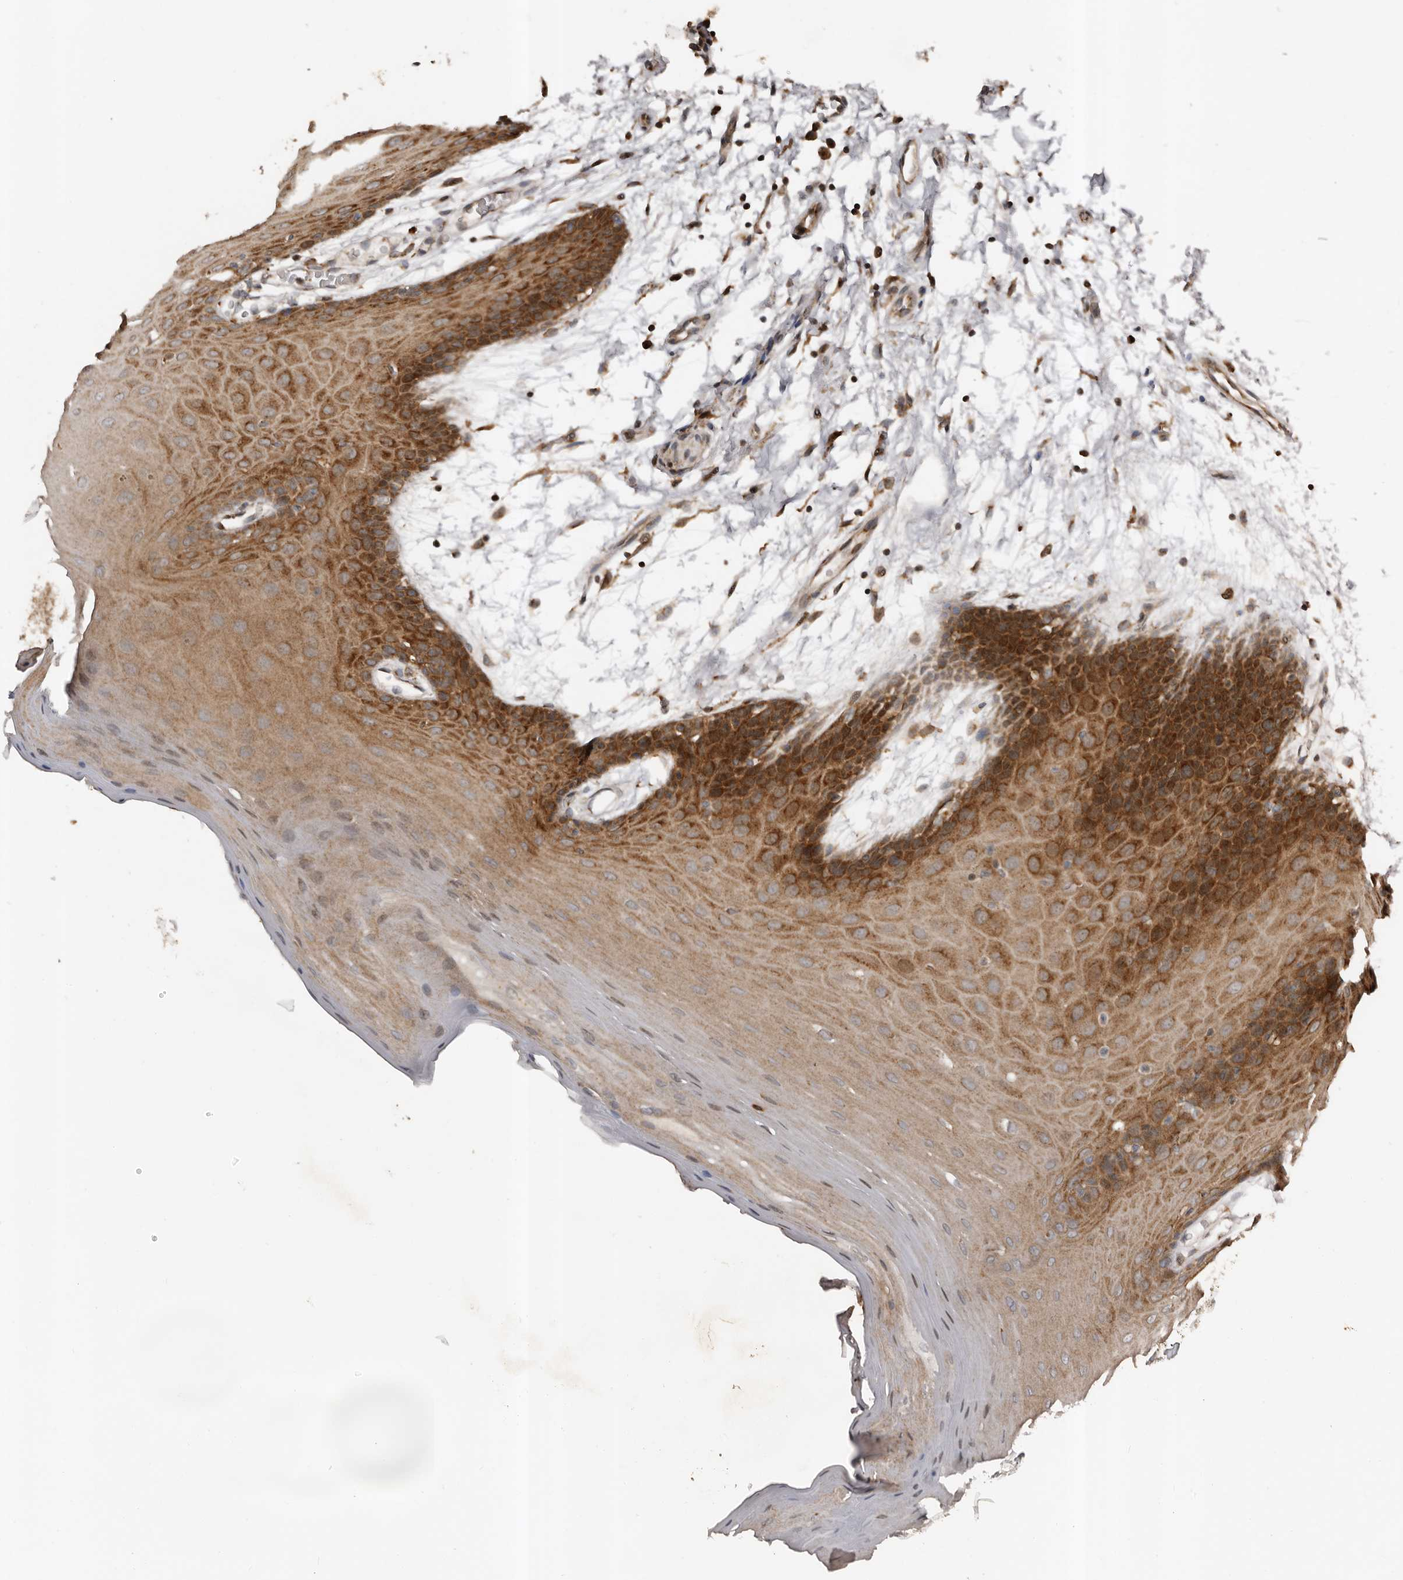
{"staining": {"intensity": "strong", "quantity": "25%-75%", "location": "cytoplasmic/membranous"}, "tissue": "oral mucosa", "cell_type": "Squamous epithelial cells", "image_type": "normal", "snomed": [{"axis": "morphology", "description": "Normal tissue, NOS"}, {"axis": "morphology", "description": "Squamous cell carcinoma, NOS"}, {"axis": "topography", "description": "Skeletal muscle"}, {"axis": "topography", "description": "Oral tissue"}, {"axis": "topography", "description": "Salivary gland"}, {"axis": "topography", "description": "Head-Neck"}], "caption": "A high-resolution photomicrograph shows immunohistochemistry (IHC) staining of normal oral mucosa, which shows strong cytoplasmic/membranous expression in approximately 25%-75% of squamous epithelial cells.", "gene": "CCDC190", "patient": {"sex": "male", "age": 54}}